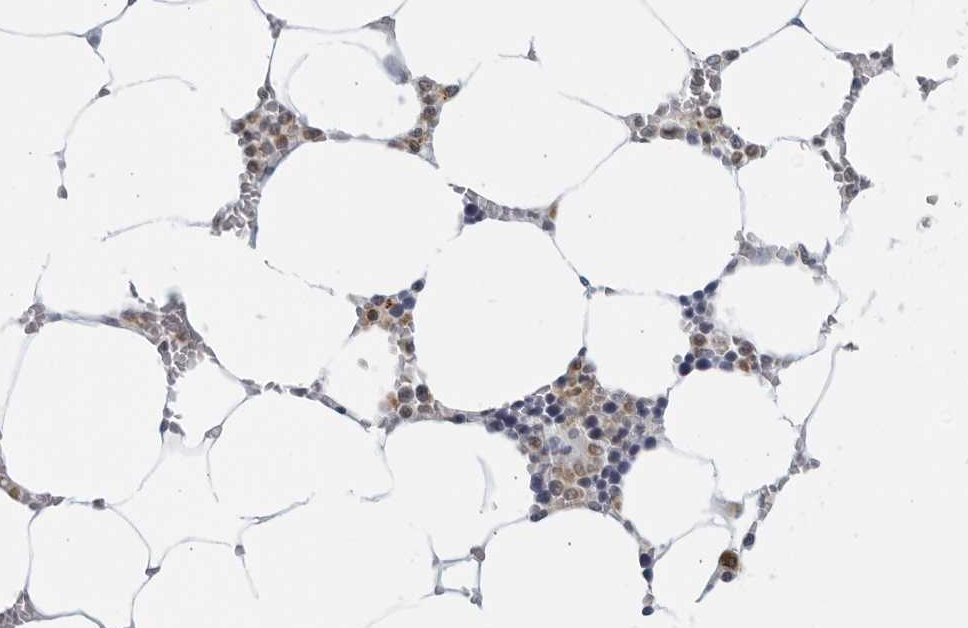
{"staining": {"intensity": "strong", "quantity": "25%-75%", "location": "cytoplasmic/membranous,nuclear"}, "tissue": "bone marrow", "cell_type": "Hematopoietic cells", "image_type": "normal", "snomed": [{"axis": "morphology", "description": "Normal tissue, NOS"}, {"axis": "topography", "description": "Bone marrow"}], "caption": "High-magnification brightfield microscopy of normal bone marrow stained with DAB (3,3'-diaminobenzidine) (brown) and counterstained with hematoxylin (blue). hematopoietic cells exhibit strong cytoplasmic/membranous,nuclear expression is present in approximately25%-75% of cells. (DAB (3,3'-diaminobenzidine) IHC with brightfield microscopy, high magnification).", "gene": "KLK7", "patient": {"sex": "male", "age": 70}}